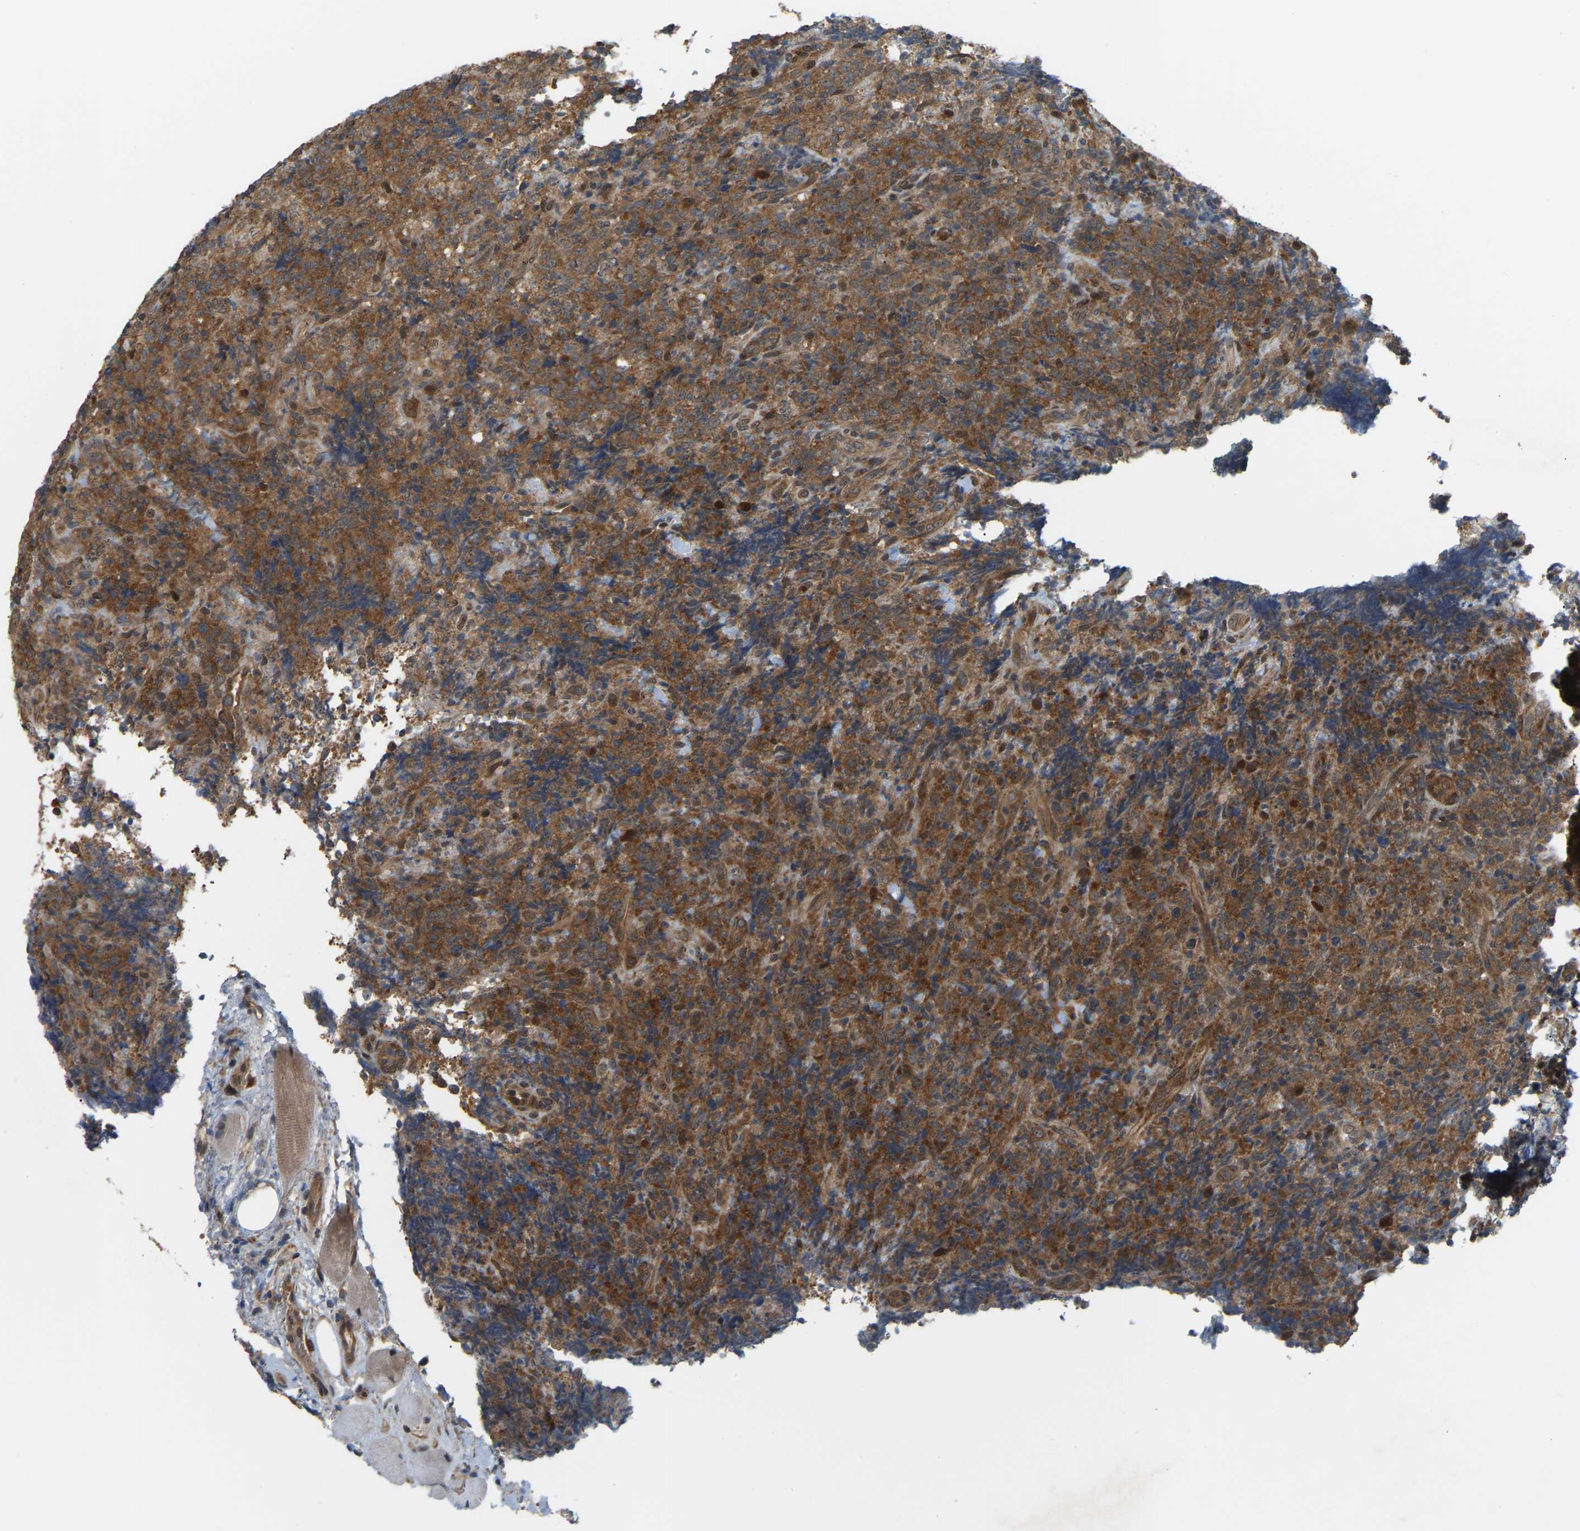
{"staining": {"intensity": "strong", "quantity": ">75%", "location": "cytoplasmic/membranous"}, "tissue": "lymphoma", "cell_type": "Tumor cells", "image_type": "cancer", "snomed": [{"axis": "morphology", "description": "Malignant lymphoma, non-Hodgkin's type, High grade"}, {"axis": "topography", "description": "Tonsil"}], "caption": "Strong cytoplasmic/membranous protein positivity is appreciated in about >75% of tumor cells in lymphoma. (DAB = brown stain, brightfield microscopy at high magnification).", "gene": "CROT", "patient": {"sex": "female", "age": 36}}